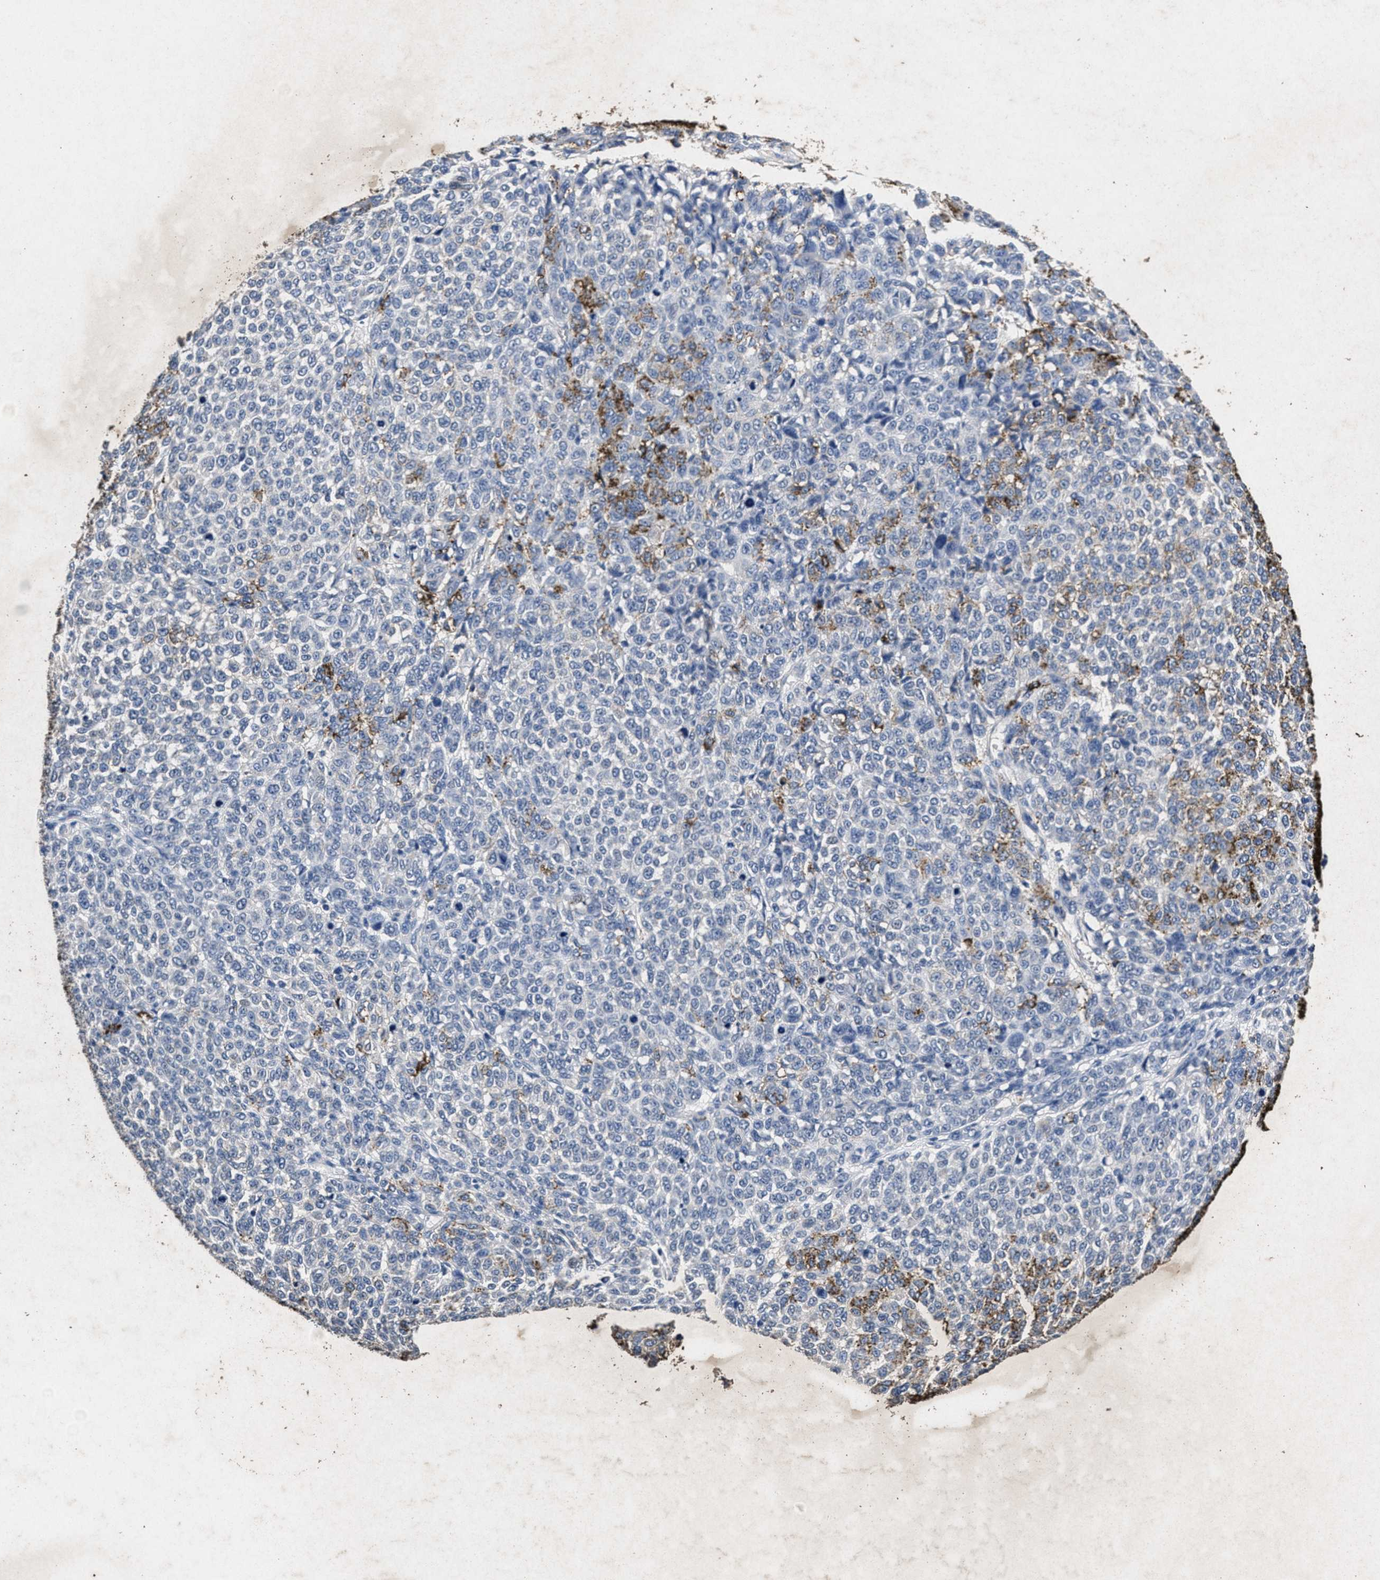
{"staining": {"intensity": "moderate", "quantity": "<25%", "location": "cytoplasmic/membranous"}, "tissue": "melanoma", "cell_type": "Tumor cells", "image_type": "cancer", "snomed": [{"axis": "morphology", "description": "Malignant melanoma, NOS"}, {"axis": "topography", "description": "Skin"}], "caption": "The image reveals immunohistochemical staining of malignant melanoma. There is moderate cytoplasmic/membranous expression is present in about <25% of tumor cells.", "gene": "LTB4R2", "patient": {"sex": "male", "age": 59}}